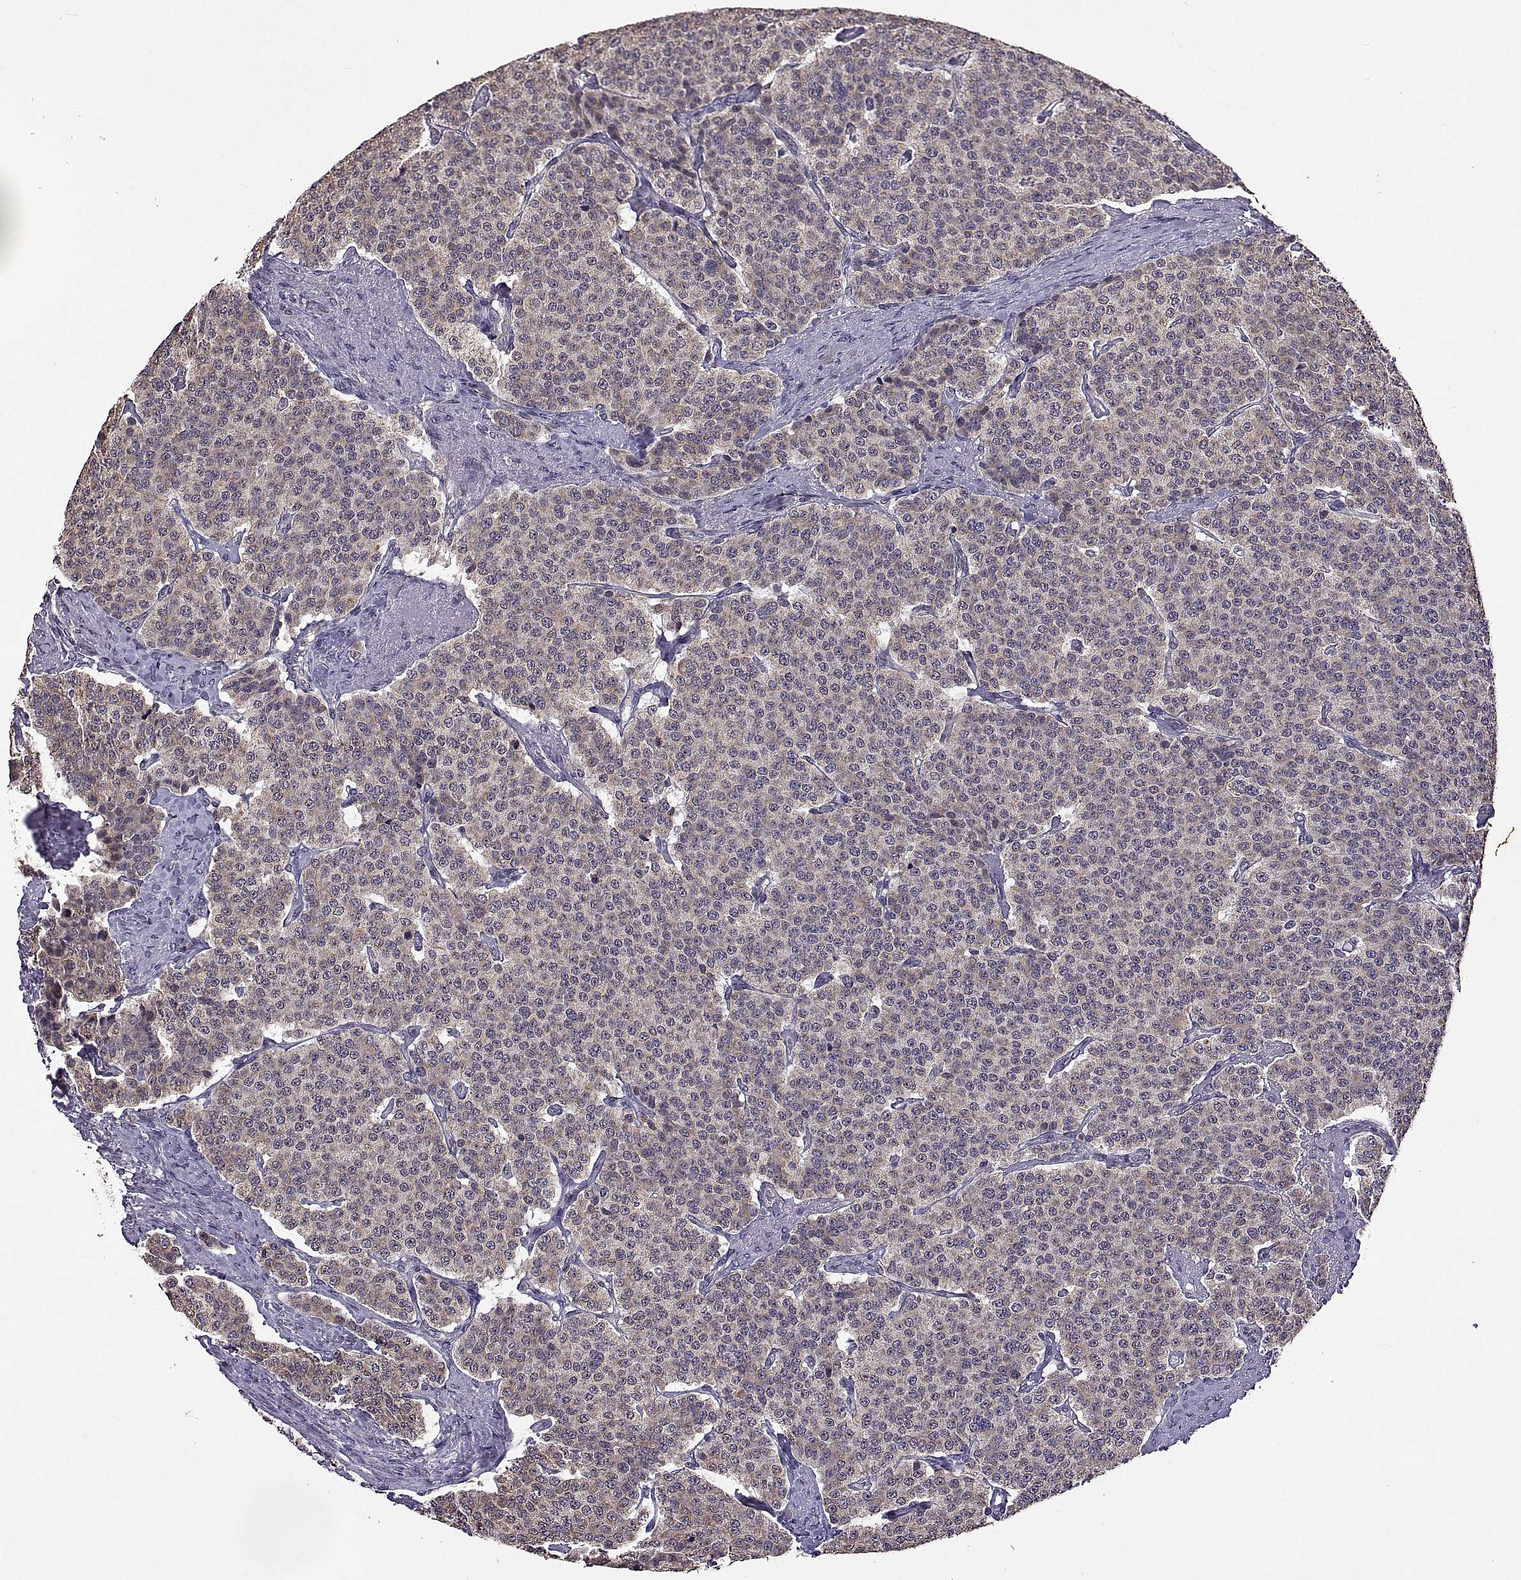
{"staining": {"intensity": "weak", "quantity": "25%-75%", "location": "cytoplasmic/membranous"}, "tissue": "carcinoid", "cell_type": "Tumor cells", "image_type": "cancer", "snomed": [{"axis": "morphology", "description": "Carcinoid, malignant, NOS"}, {"axis": "topography", "description": "Small intestine"}], "caption": "This is a histology image of immunohistochemistry staining of carcinoid, which shows weak staining in the cytoplasmic/membranous of tumor cells.", "gene": "LAMA1", "patient": {"sex": "female", "age": 58}}